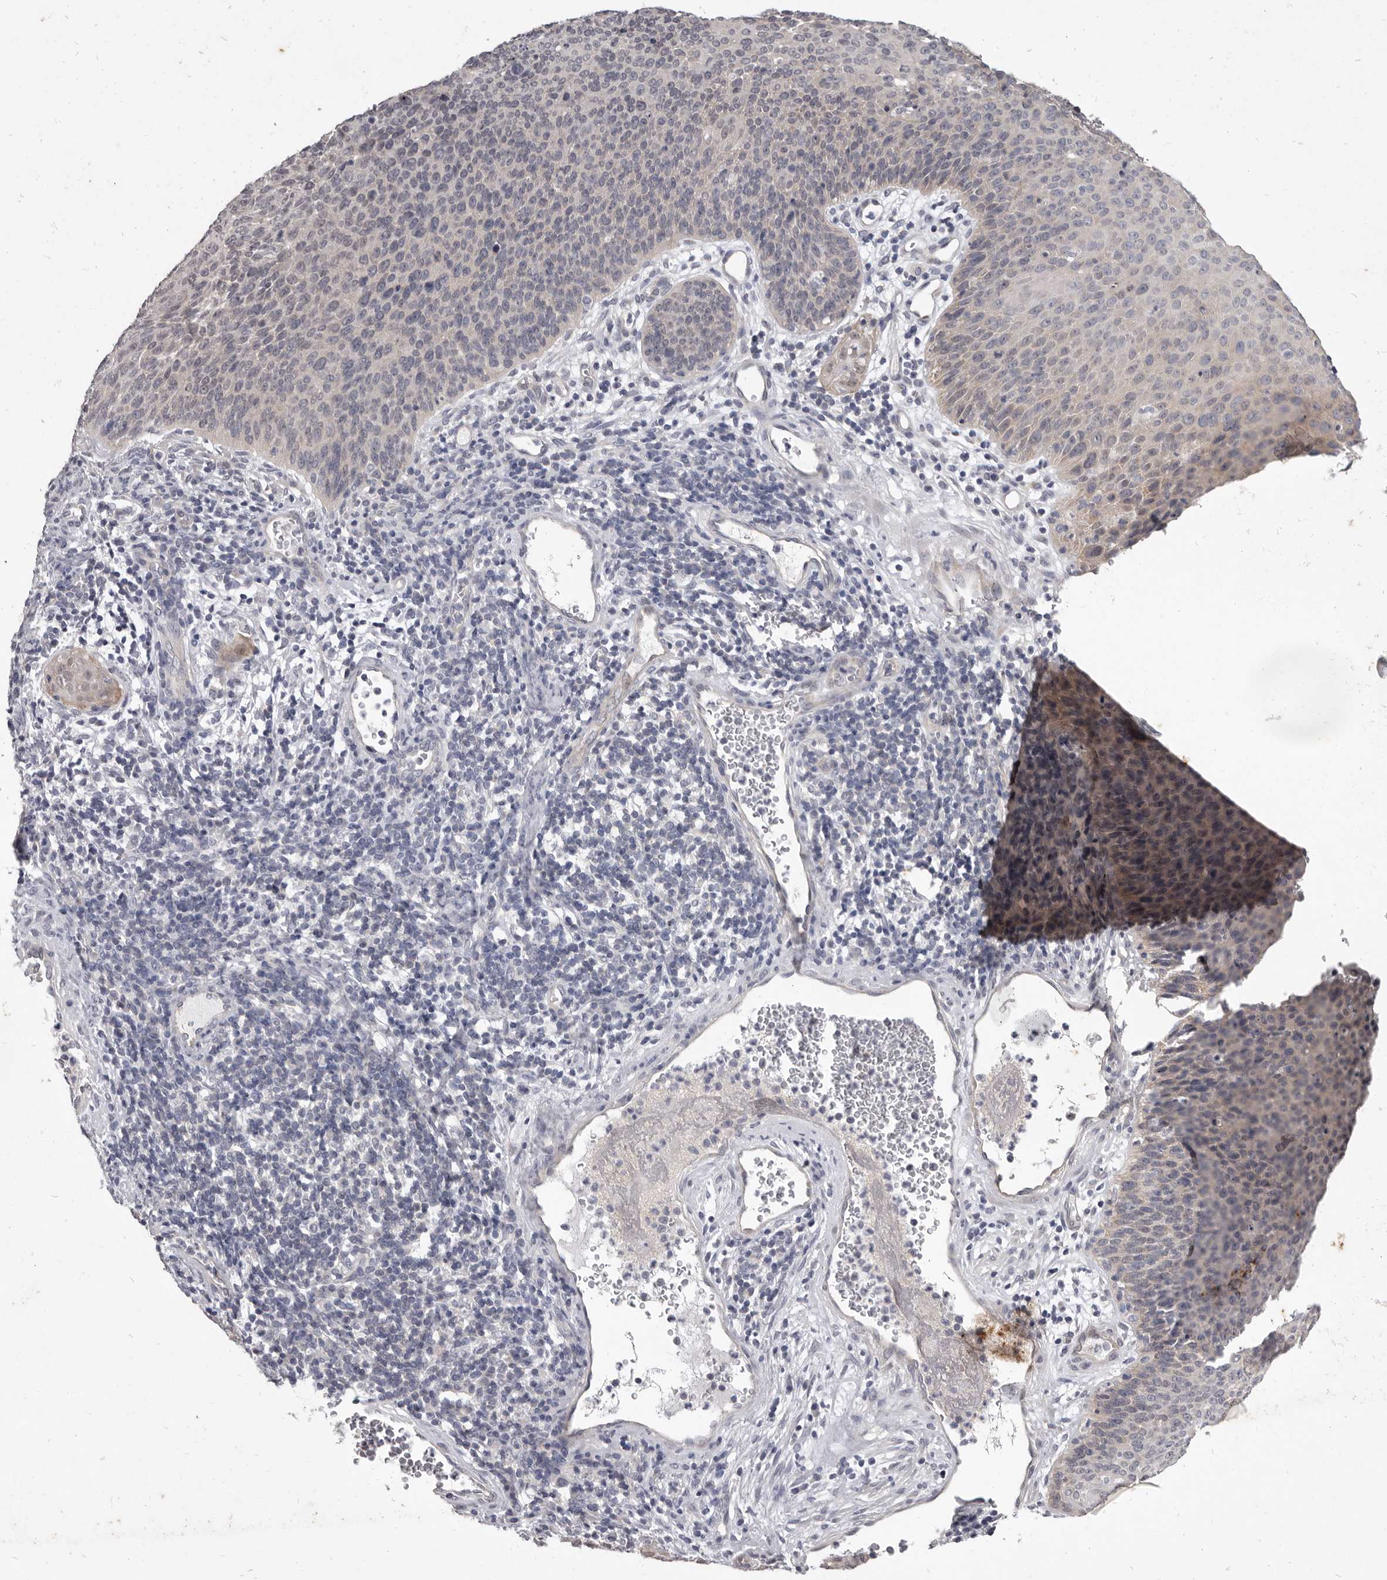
{"staining": {"intensity": "negative", "quantity": "none", "location": "none"}, "tissue": "cervical cancer", "cell_type": "Tumor cells", "image_type": "cancer", "snomed": [{"axis": "morphology", "description": "Squamous cell carcinoma, NOS"}, {"axis": "topography", "description": "Cervix"}], "caption": "Cervical cancer was stained to show a protein in brown. There is no significant positivity in tumor cells. (DAB IHC visualized using brightfield microscopy, high magnification).", "gene": "GSK3B", "patient": {"sex": "female", "age": 55}}